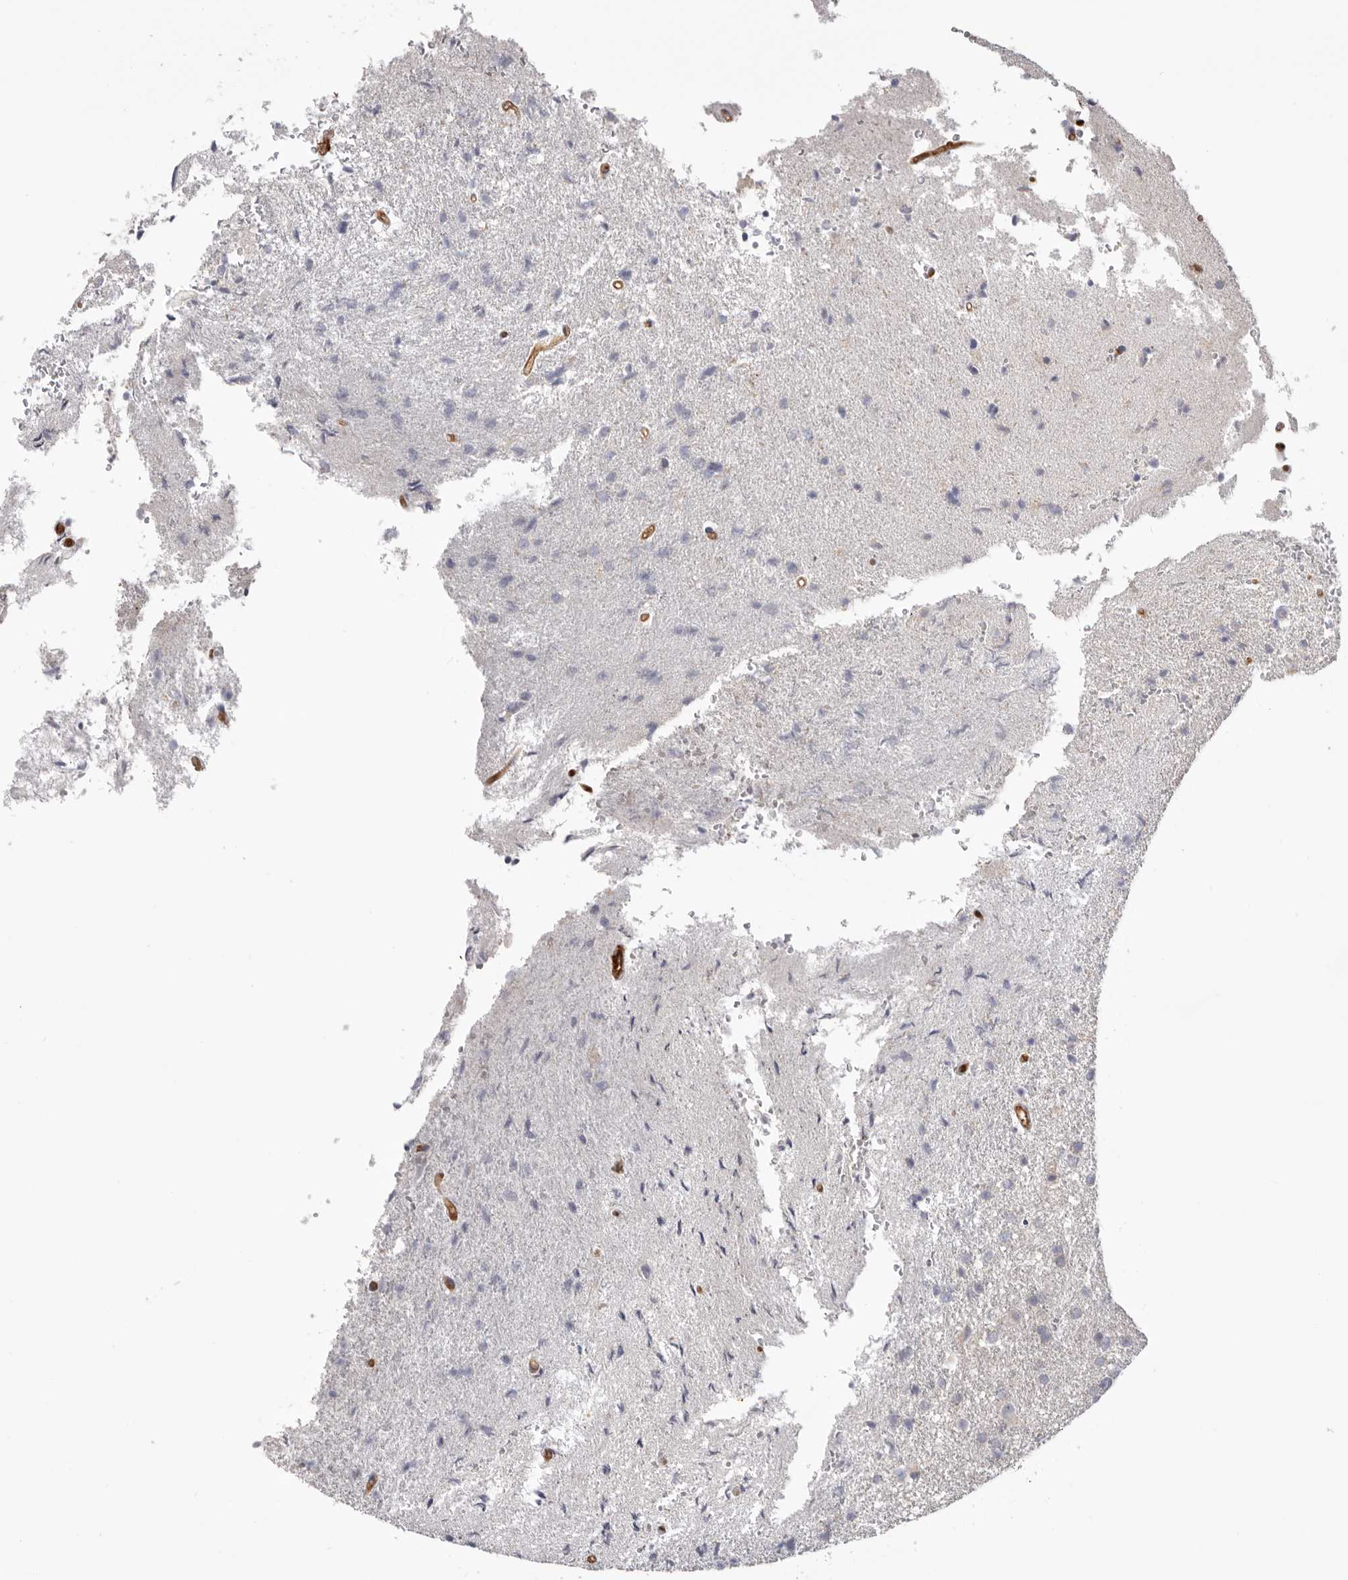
{"staining": {"intensity": "negative", "quantity": "none", "location": "none"}, "tissue": "glioma", "cell_type": "Tumor cells", "image_type": "cancer", "snomed": [{"axis": "morphology", "description": "Glioma, malignant, High grade"}, {"axis": "topography", "description": "Brain"}], "caption": "Immunohistochemistry (IHC) photomicrograph of human malignant glioma (high-grade) stained for a protein (brown), which displays no positivity in tumor cells.", "gene": "LRRC66", "patient": {"sex": "male", "age": 72}}